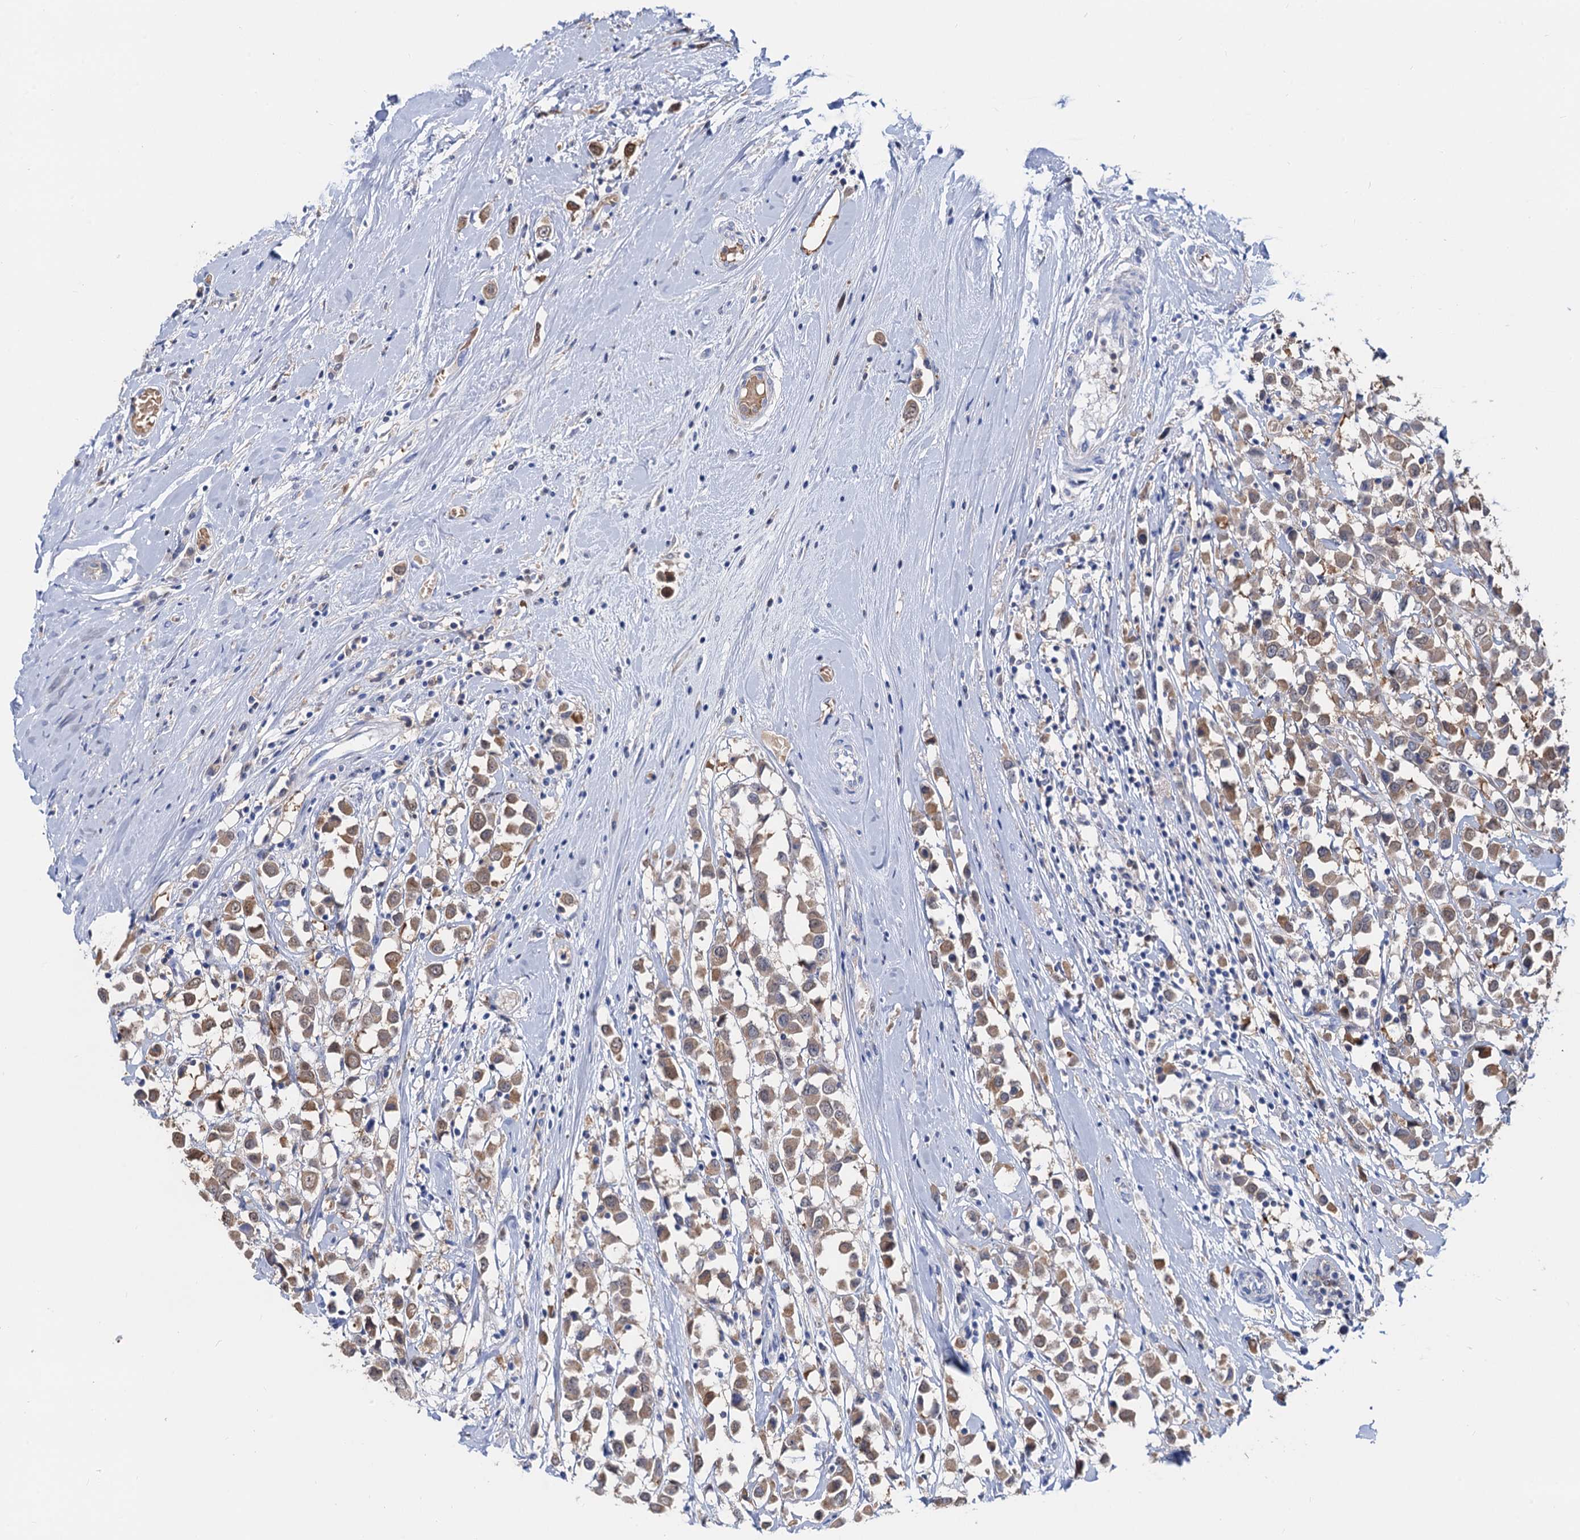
{"staining": {"intensity": "moderate", "quantity": ">75%", "location": "cytoplasmic/membranous"}, "tissue": "breast cancer", "cell_type": "Tumor cells", "image_type": "cancer", "snomed": [{"axis": "morphology", "description": "Duct carcinoma"}, {"axis": "topography", "description": "Breast"}], "caption": "A high-resolution histopathology image shows IHC staining of invasive ductal carcinoma (breast), which reveals moderate cytoplasmic/membranous positivity in about >75% of tumor cells. The protein is stained brown, and the nuclei are stained in blue (DAB (3,3'-diaminobenzidine) IHC with brightfield microscopy, high magnification).", "gene": "FAH", "patient": {"sex": "female", "age": 61}}